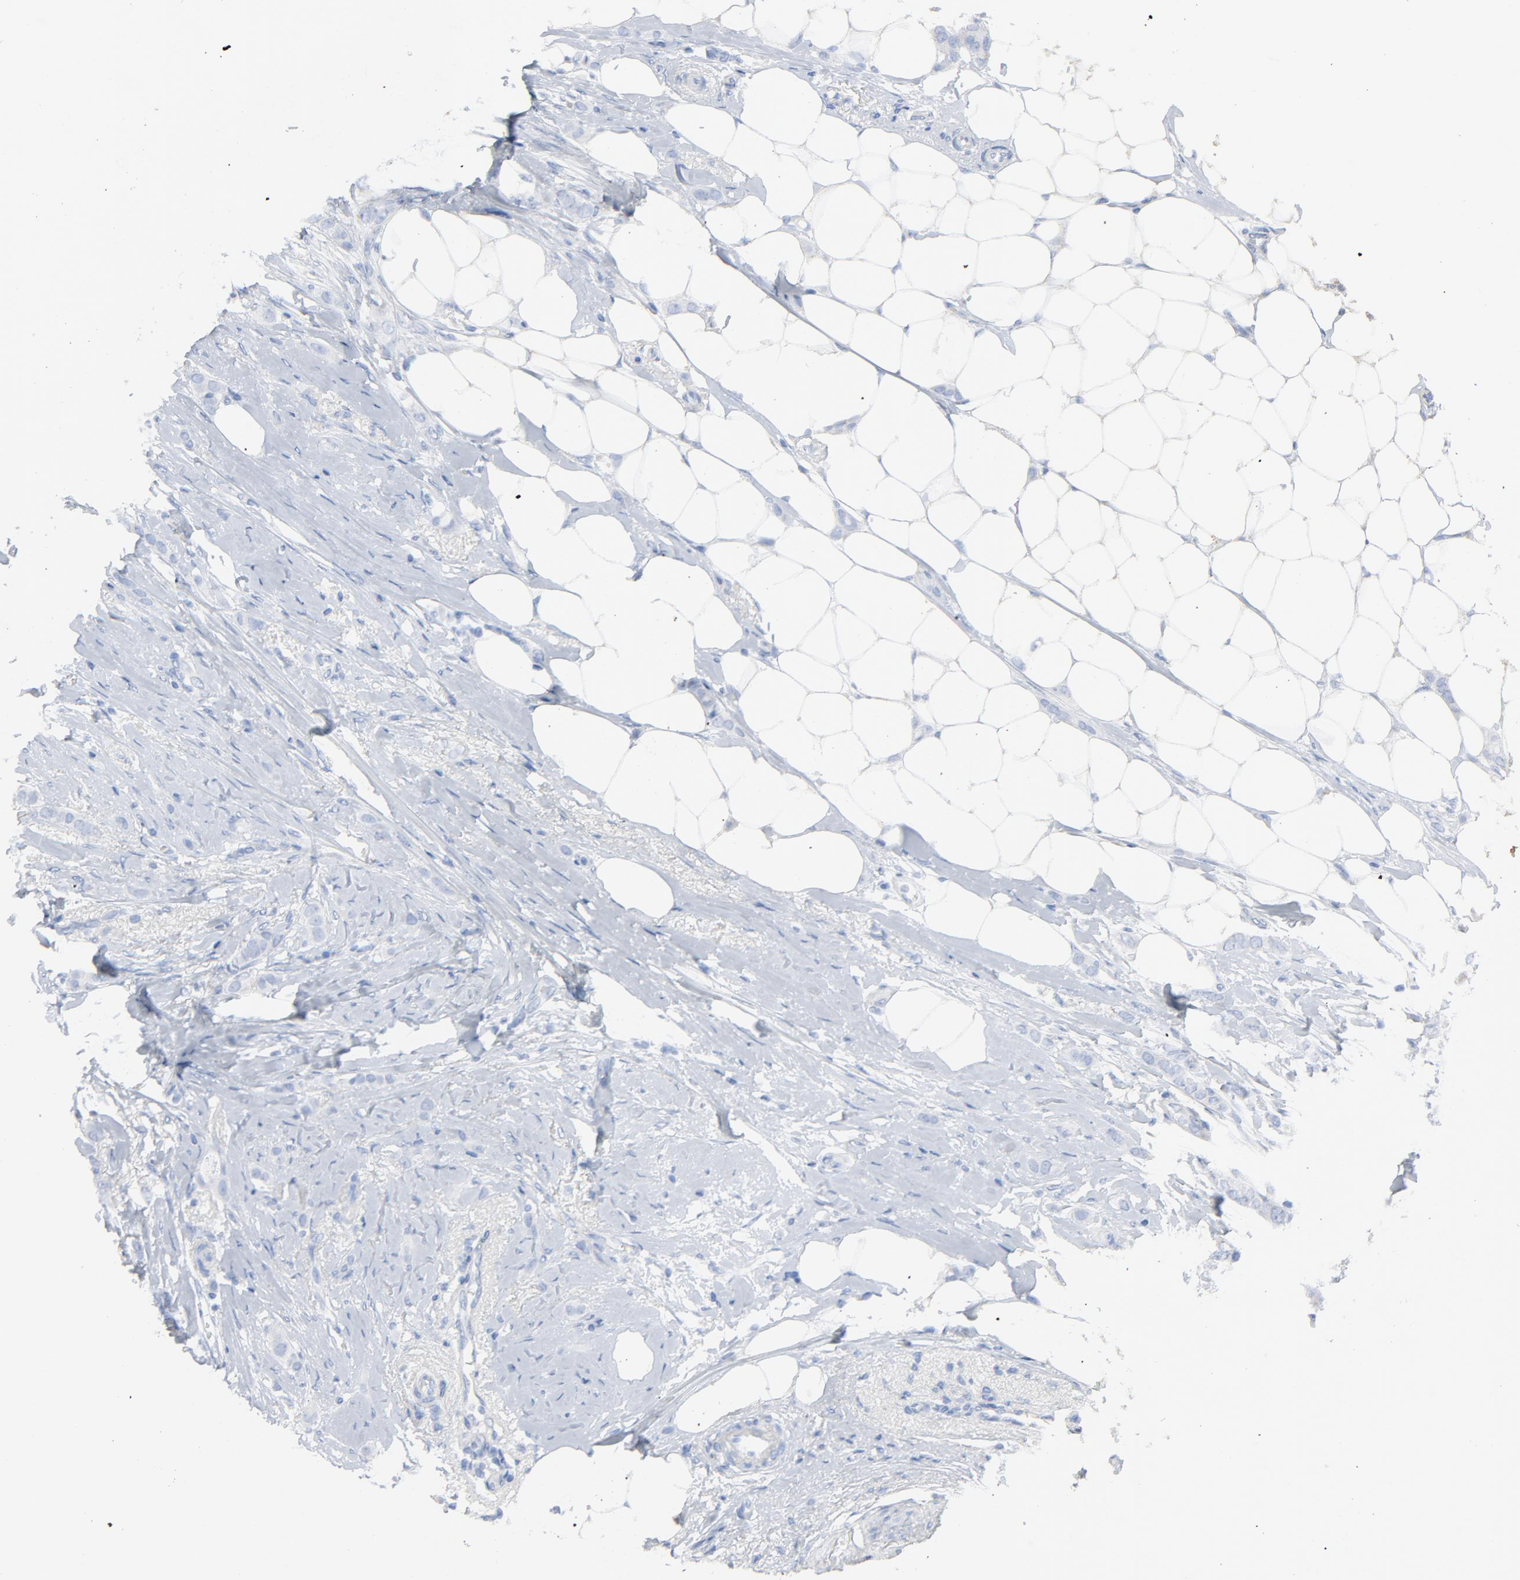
{"staining": {"intensity": "negative", "quantity": "none", "location": "none"}, "tissue": "breast cancer", "cell_type": "Tumor cells", "image_type": "cancer", "snomed": [{"axis": "morphology", "description": "Lobular carcinoma"}, {"axis": "topography", "description": "Breast"}], "caption": "Protein analysis of lobular carcinoma (breast) demonstrates no significant expression in tumor cells.", "gene": "C14orf119", "patient": {"sex": "female", "age": 55}}